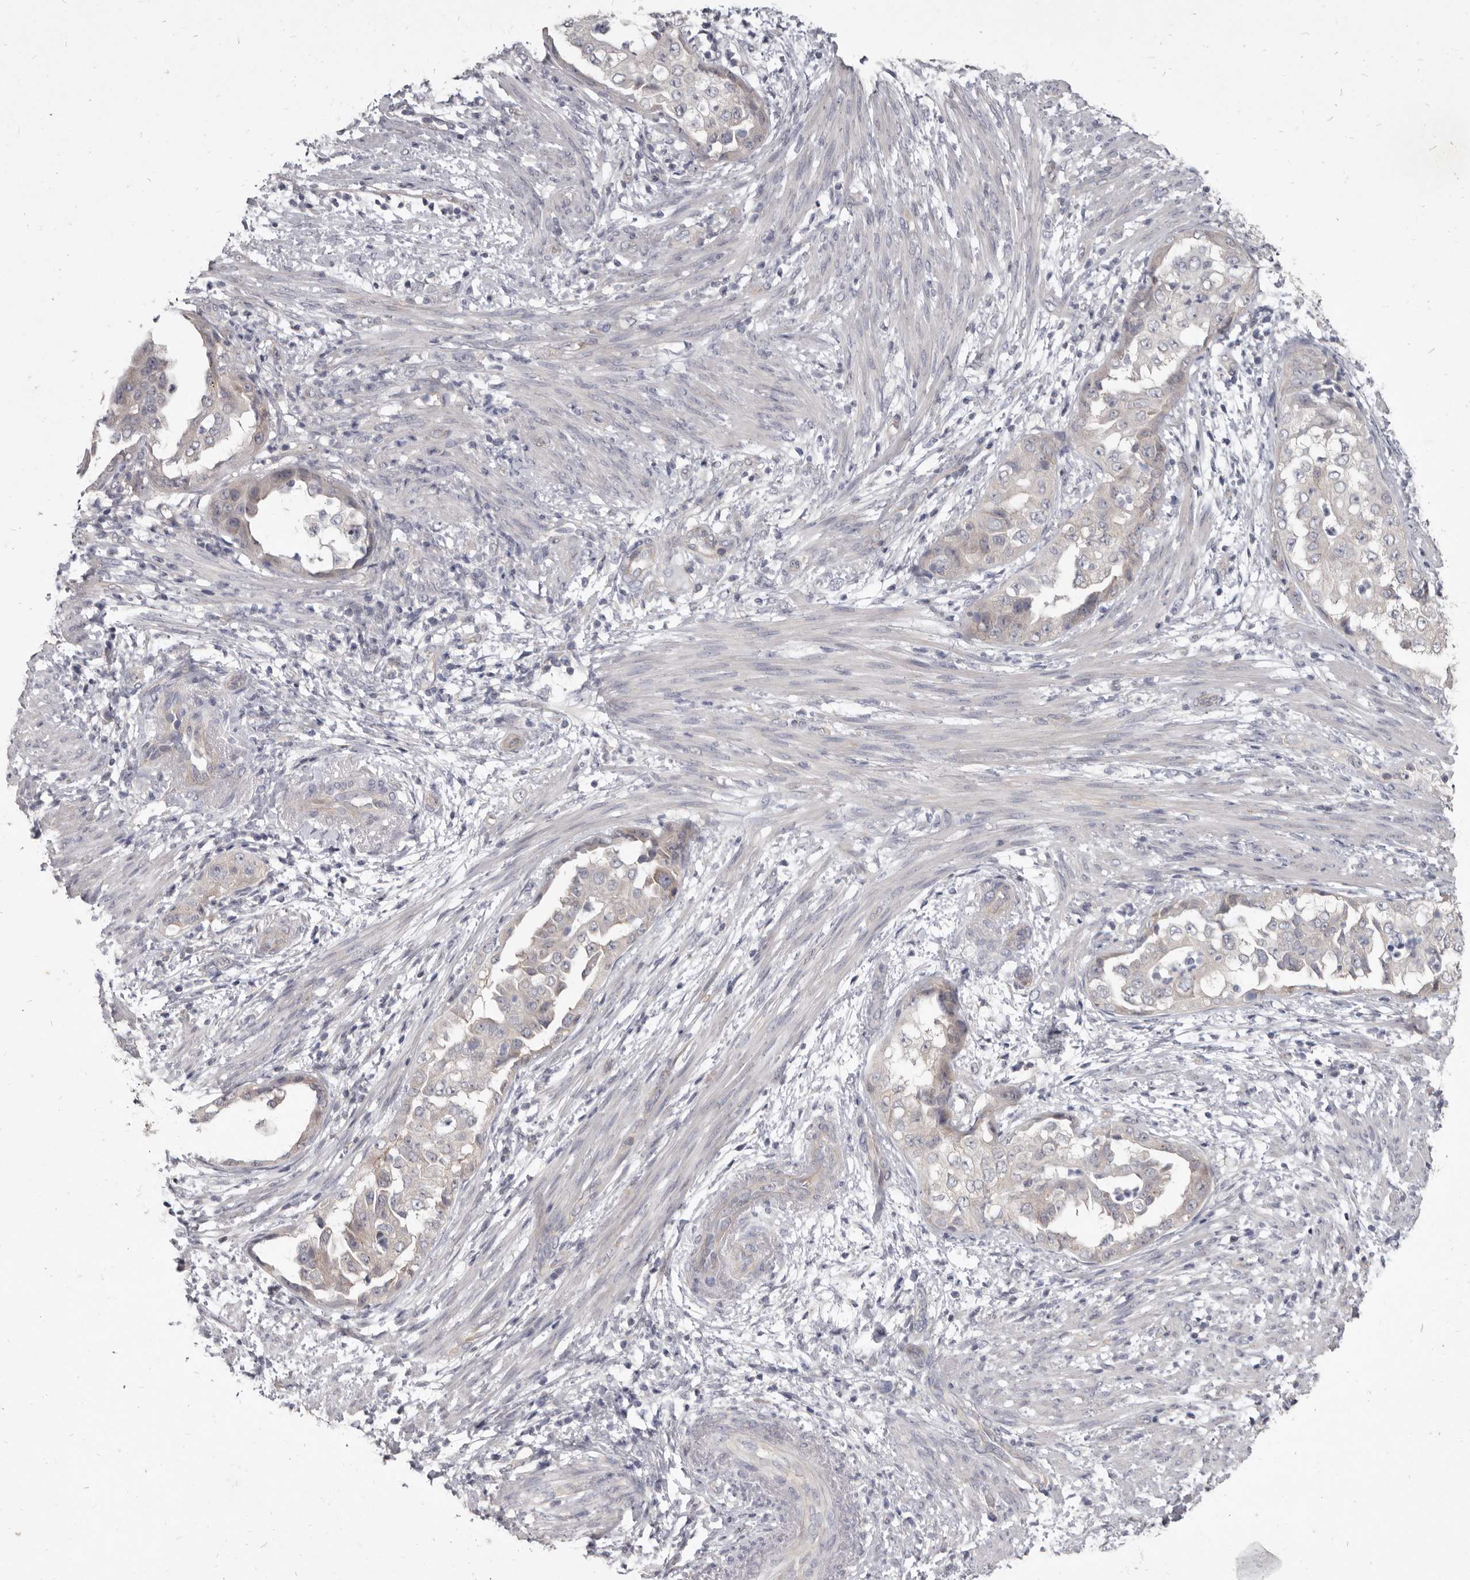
{"staining": {"intensity": "negative", "quantity": "none", "location": "none"}, "tissue": "endometrial cancer", "cell_type": "Tumor cells", "image_type": "cancer", "snomed": [{"axis": "morphology", "description": "Adenocarcinoma, NOS"}, {"axis": "topography", "description": "Endometrium"}], "caption": "An IHC micrograph of endometrial cancer (adenocarcinoma) is shown. There is no staining in tumor cells of endometrial cancer (adenocarcinoma). (DAB IHC with hematoxylin counter stain).", "gene": "GSK3B", "patient": {"sex": "female", "age": 85}}